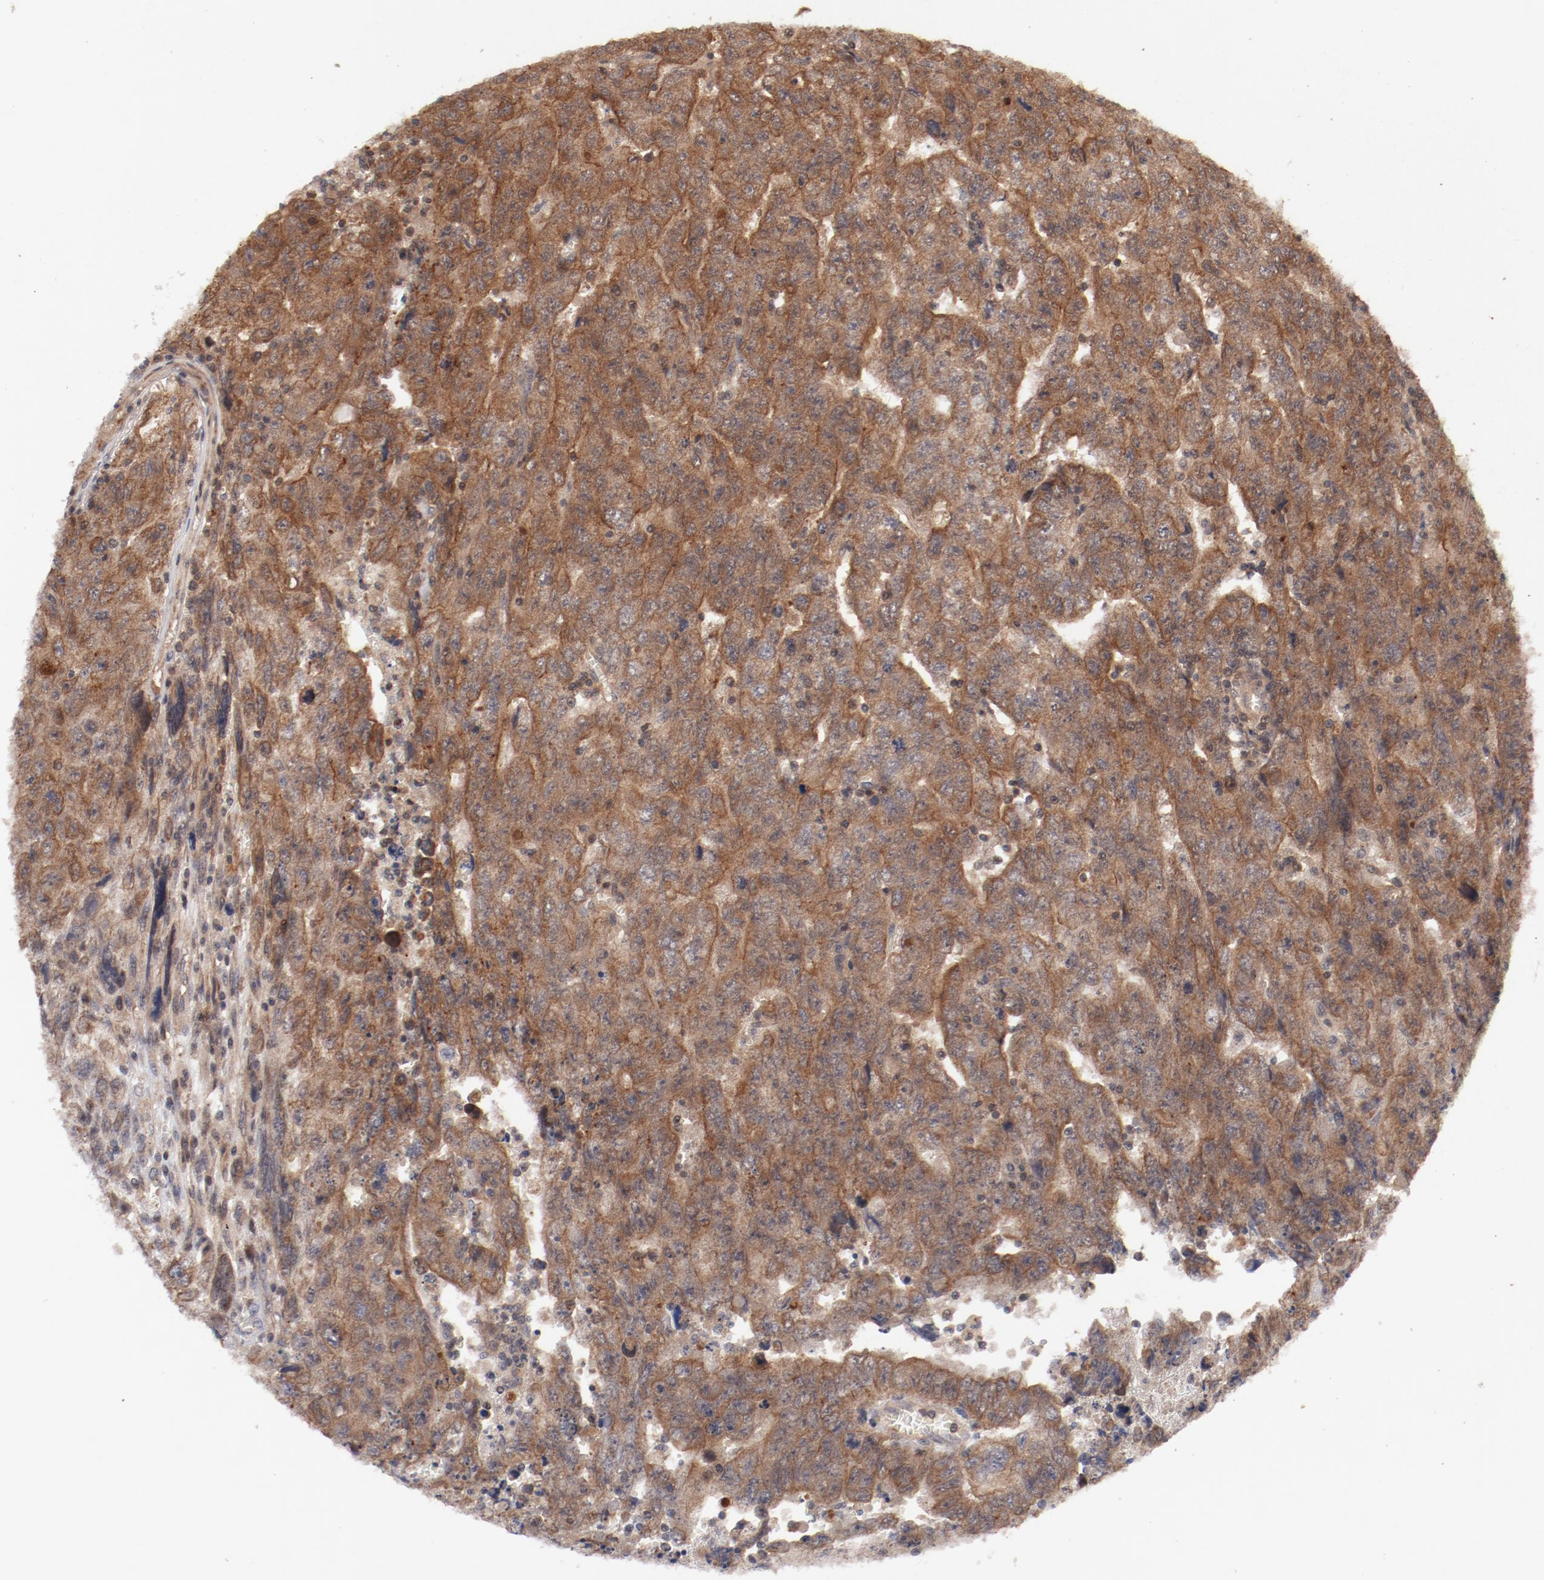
{"staining": {"intensity": "strong", "quantity": ">75%", "location": "cytoplasmic/membranous"}, "tissue": "testis cancer", "cell_type": "Tumor cells", "image_type": "cancer", "snomed": [{"axis": "morphology", "description": "Carcinoma, Embryonal, NOS"}, {"axis": "topography", "description": "Testis"}], "caption": "DAB immunohistochemical staining of testis cancer displays strong cytoplasmic/membranous protein positivity in approximately >75% of tumor cells.", "gene": "GUF1", "patient": {"sex": "male", "age": 28}}